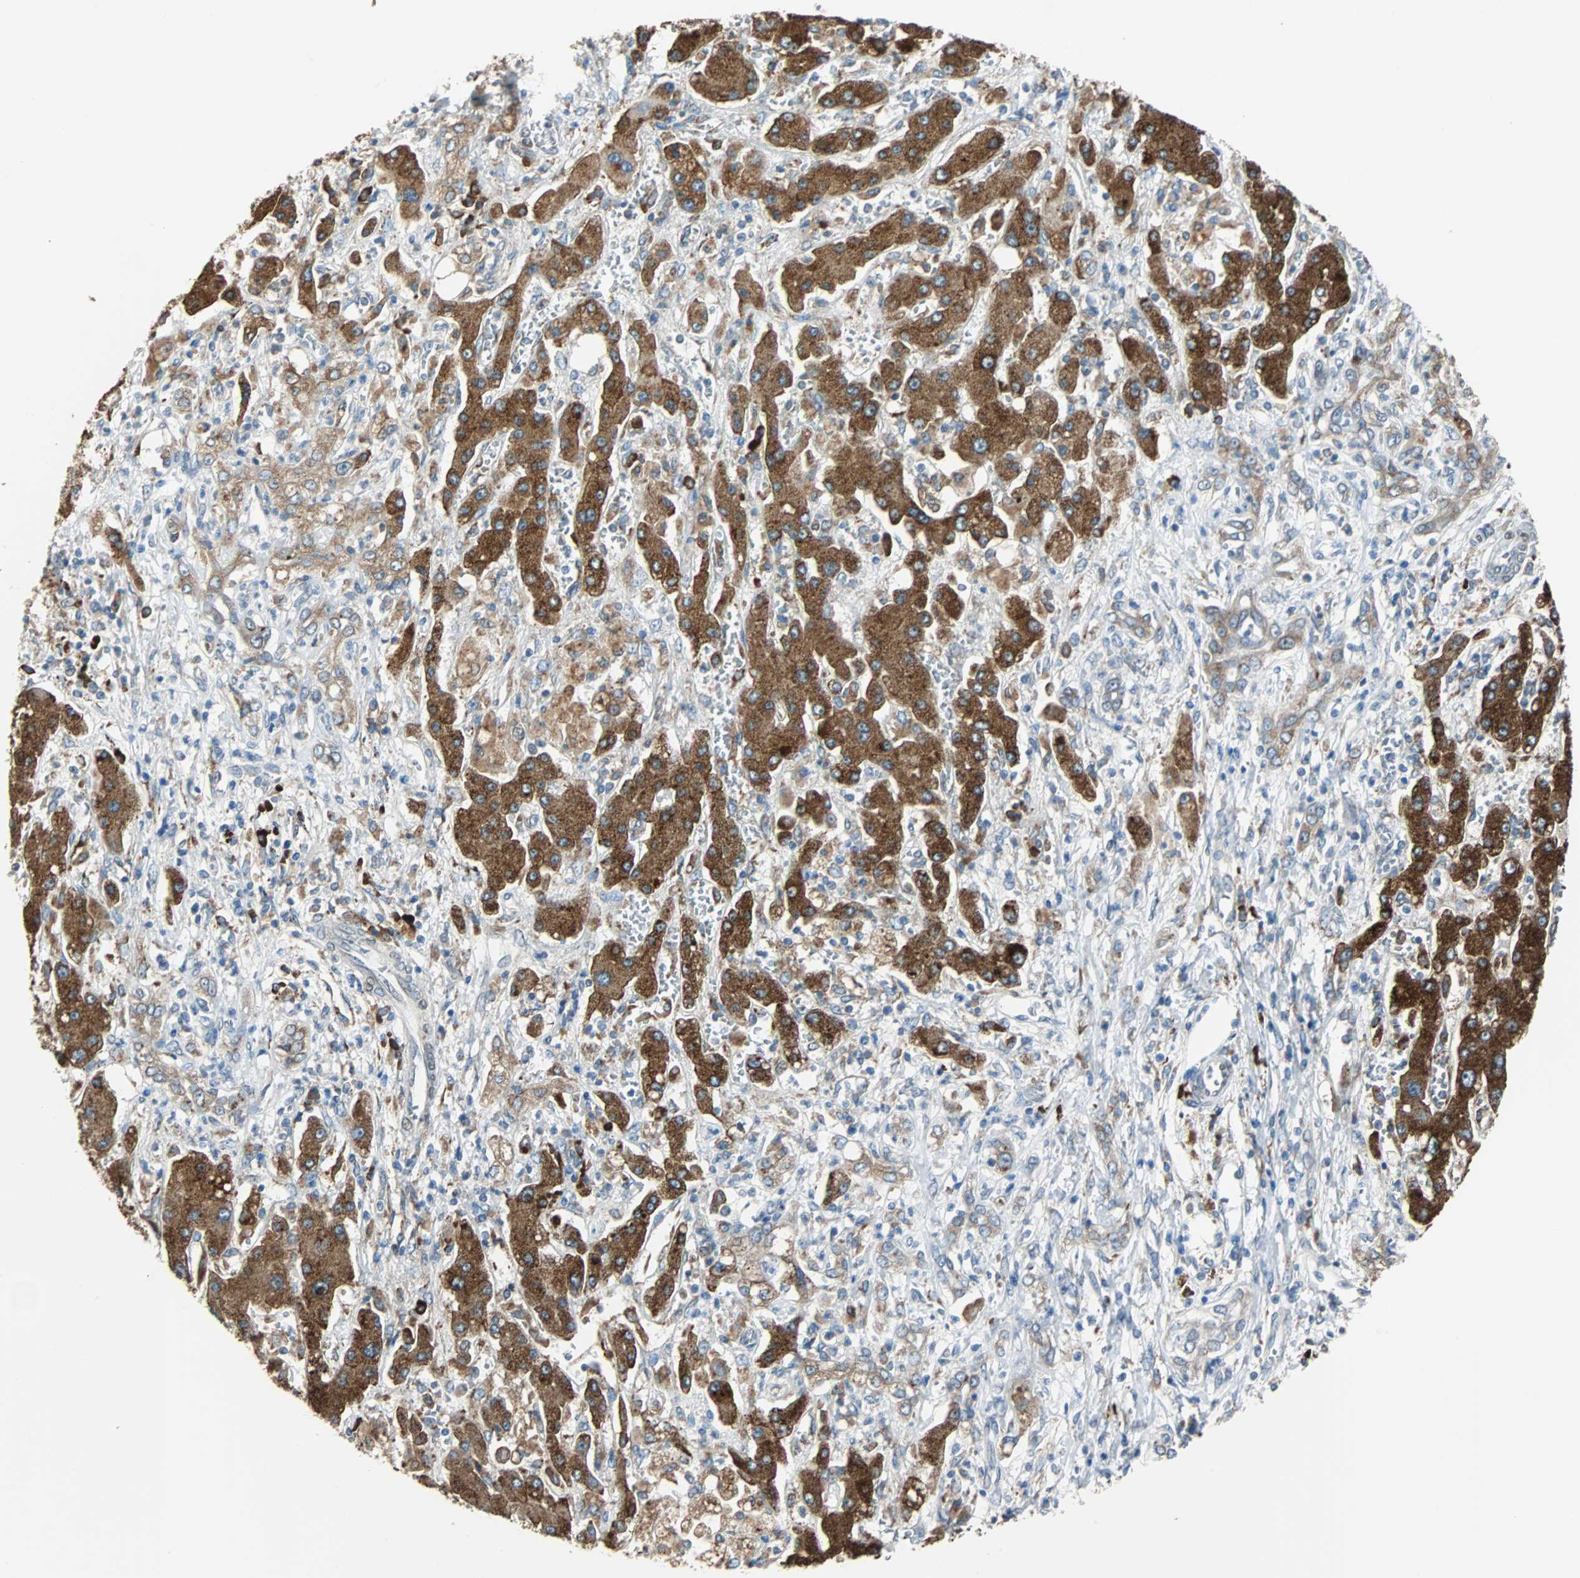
{"staining": {"intensity": "strong", "quantity": ">75%", "location": "cytoplasmic/membranous"}, "tissue": "liver cancer", "cell_type": "Tumor cells", "image_type": "cancer", "snomed": [{"axis": "morphology", "description": "Cholangiocarcinoma"}, {"axis": "topography", "description": "Liver"}], "caption": "Protein expression by IHC shows strong cytoplasmic/membranous positivity in about >75% of tumor cells in cholangiocarcinoma (liver).", "gene": "PDIA4", "patient": {"sex": "male", "age": 50}}